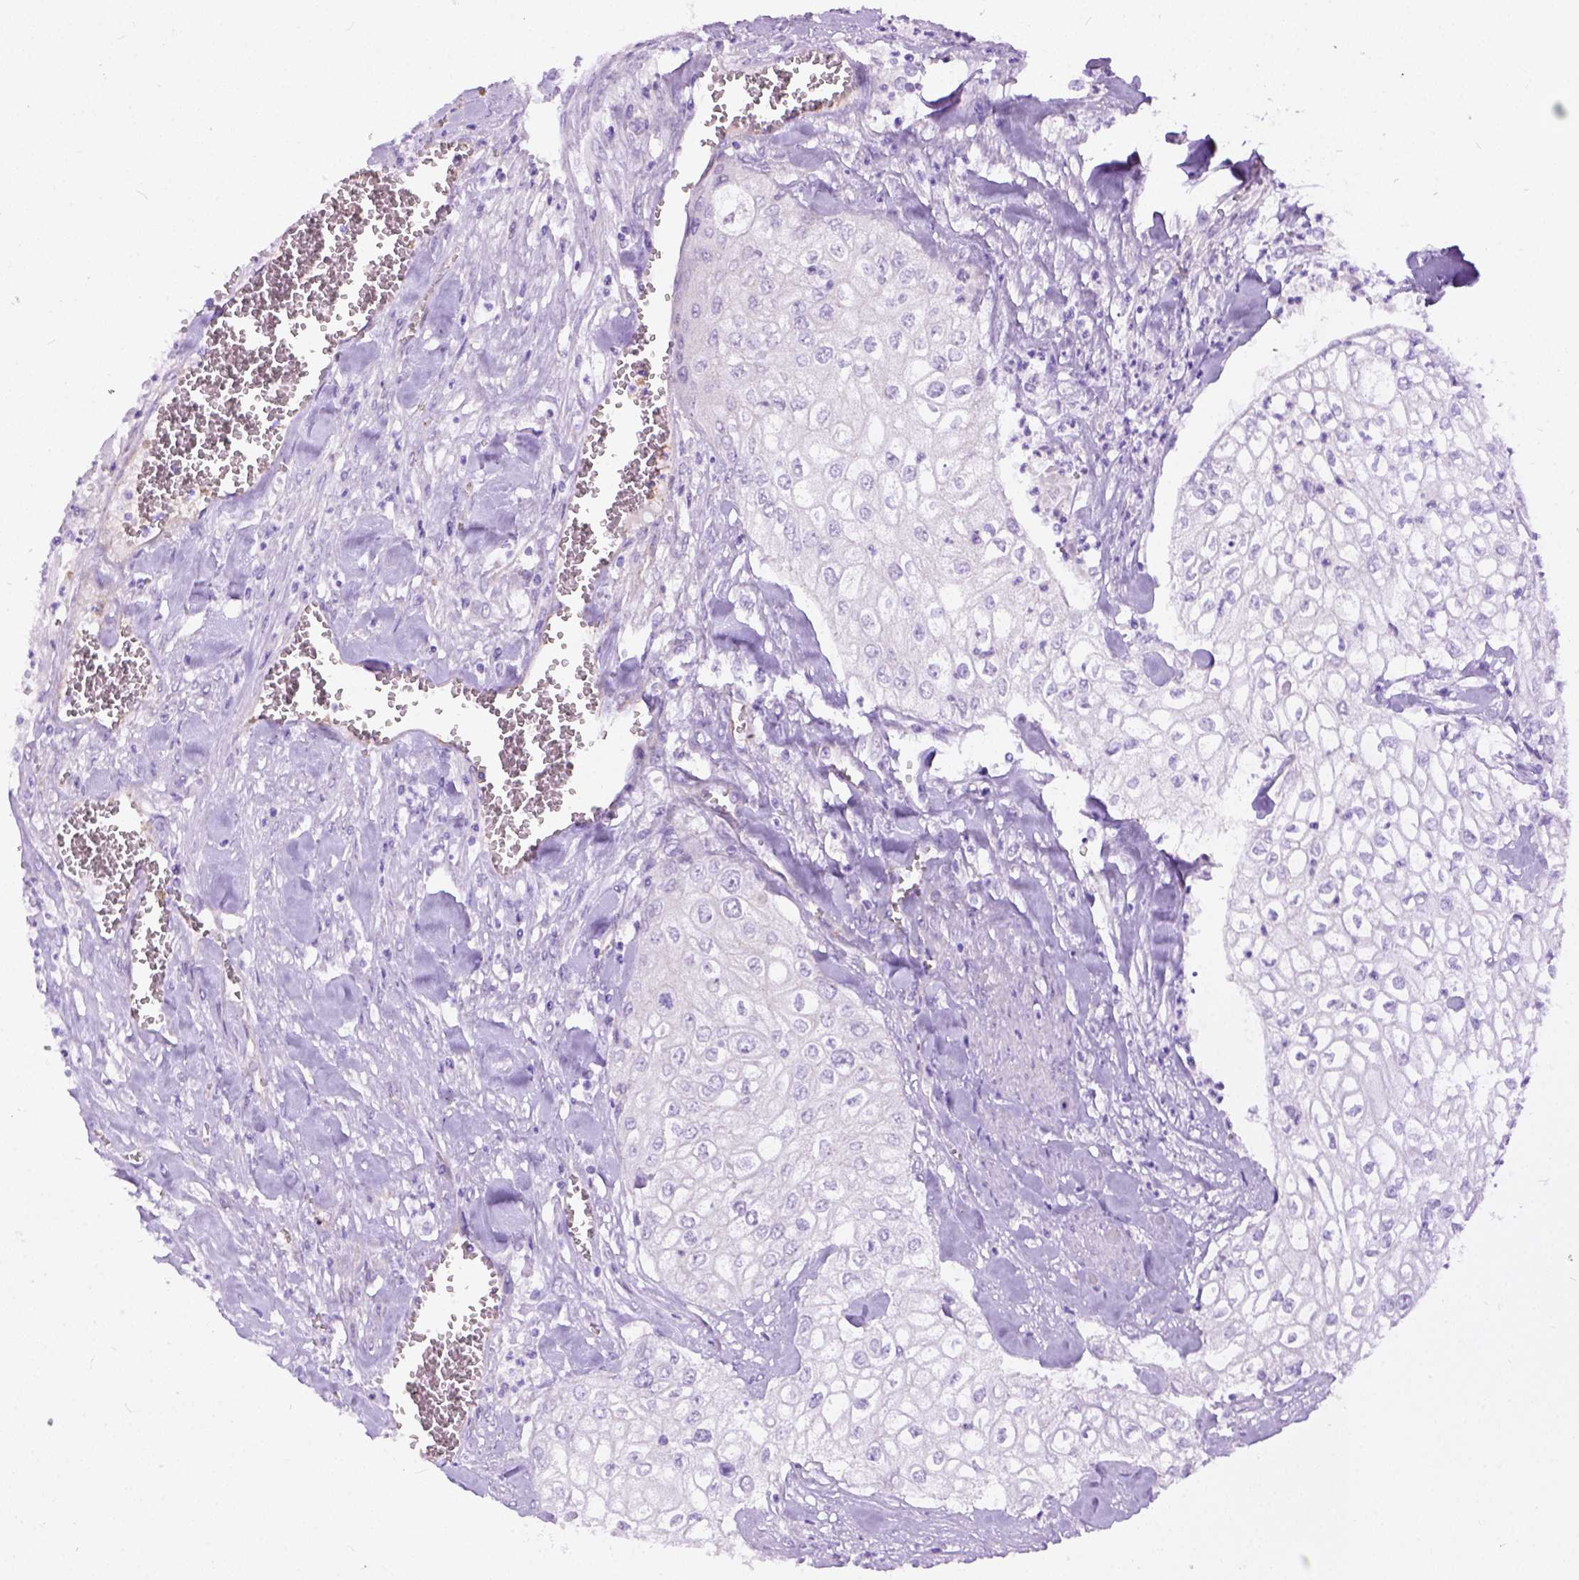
{"staining": {"intensity": "negative", "quantity": "none", "location": "none"}, "tissue": "urothelial cancer", "cell_type": "Tumor cells", "image_type": "cancer", "snomed": [{"axis": "morphology", "description": "Urothelial carcinoma, High grade"}, {"axis": "topography", "description": "Urinary bladder"}], "caption": "DAB (3,3'-diaminobenzidine) immunohistochemical staining of urothelial cancer exhibits no significant positivity in tumor cells.", "gene": "ADGRF1", "patient": {"sex": "male", "age": 62}}